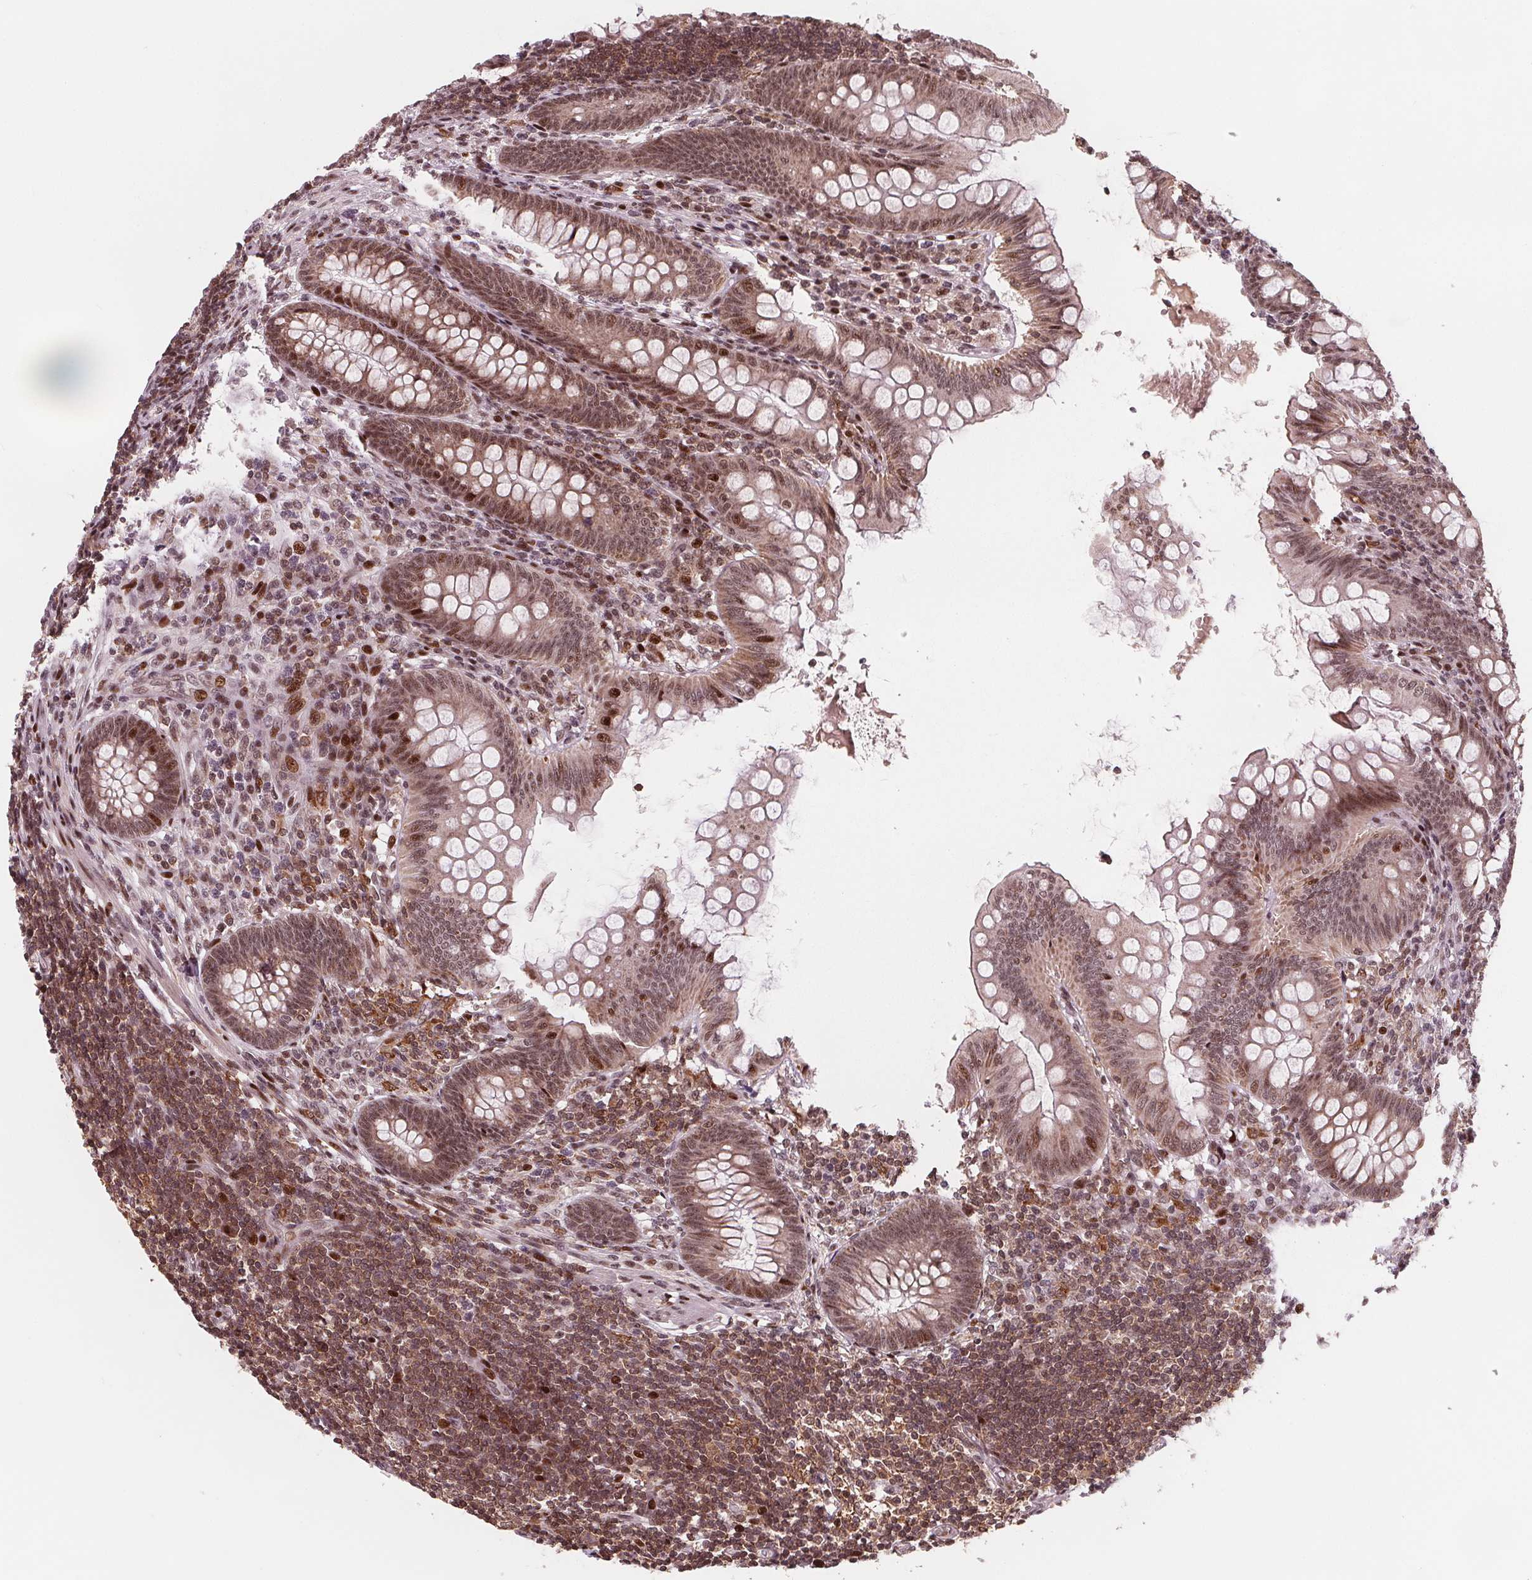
{"staining": {"intensity": "moderate", "quantity": ">75%", "location": "cytoplasmic/membranous,nuclear"}, "tissue": "appendix", "cell_type": "Glandular cells", "image_type": "normal", "snomed": [{"axis": "morphology", "description": "Normal tissue, NOS"}, {"axis": "topography", "description": "Appendix"}], "caption": "Moderate cytoplasmic/membranous,nuclear staining is identified in approximately >75% of glandular cells in normal appendix.", "gene": "SNRNP35", "patient": {"sex": "female", "age": 57}}